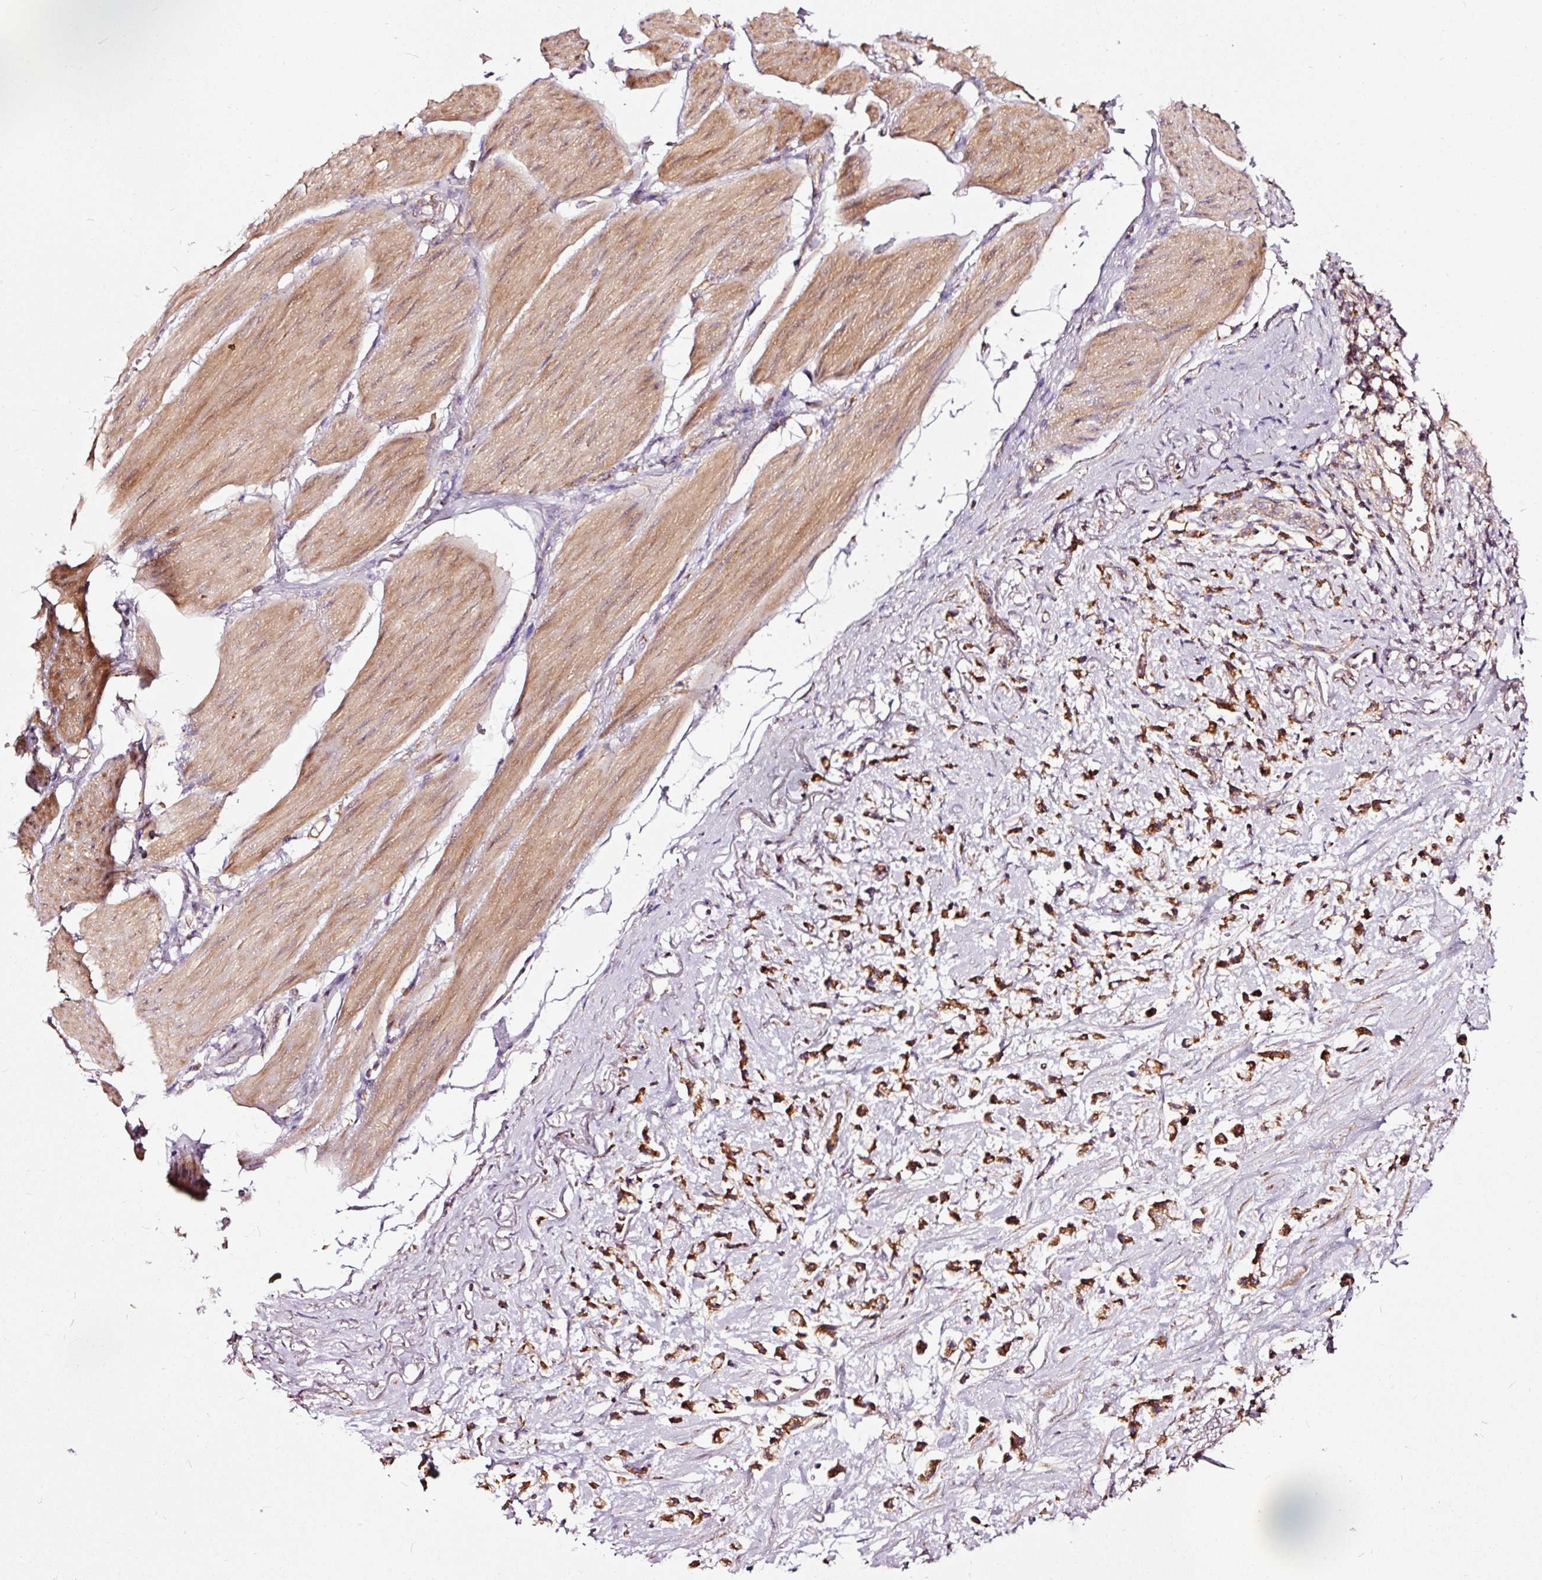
{"staining": {"intensity": "strong", "quantity": ">75%", "location": "cytoplasmic/membranous"}, "tissue": "stomach cancer", "cell_type": "Tumor cells", "image_type": "cancer", "snomed": [{"axis": "morphology", "description": "Adenocarcinoma, NOS"}, {"axis": "topography", "description": "Stomach"}], "caption": "Strong cytoplasmic/membranous staining for a protein is appreciated in about >75% of tumor cells of stomach adenocarcinoma using immunohistochemistry.", "gene": "TPM1", "patient": {"sex": "female", "age": 81}}